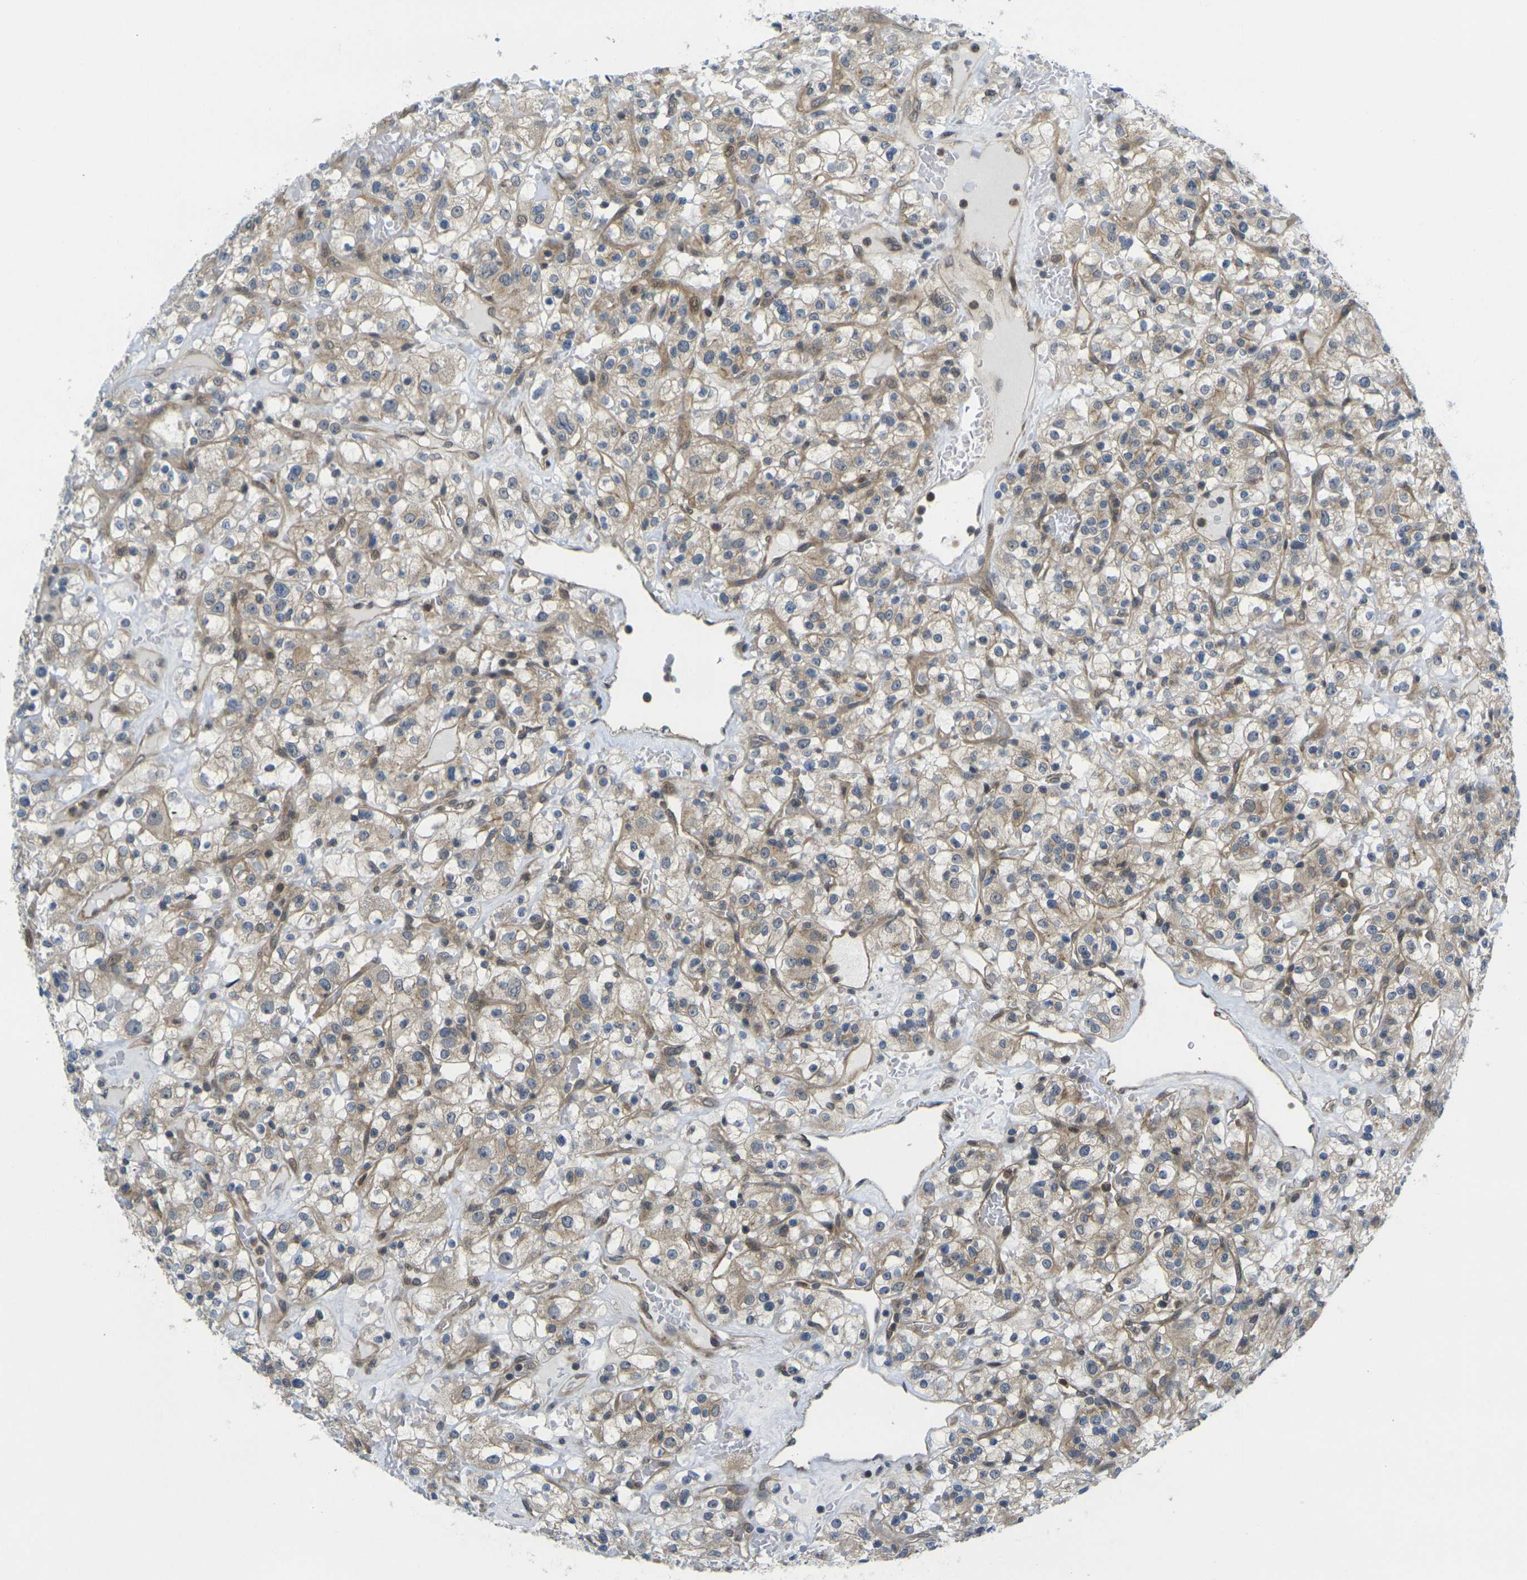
{"staining": {"intensity": "weak", "quantity": ">75%", "location": "cytoplasmic/membranous"}, "tissue": "renal cancer", "cell_type": "Tumor cells", "image_type": "cancer", "snomed": [{"axis": "morphology", "description": "Normal tissue, NOS"}, {"axis": "morphology", "description": "Adenocarcinoma, NOS"}, {"axis": "topography", "description": "Kidney"}], "caption": "Weak cytoplasmic/membranous staining for a protein is seen in about >75% of tumor cells of renal cancer using IHC.", "gene": "KCTD10", "patient": {"sex": "female", "age": 72}}